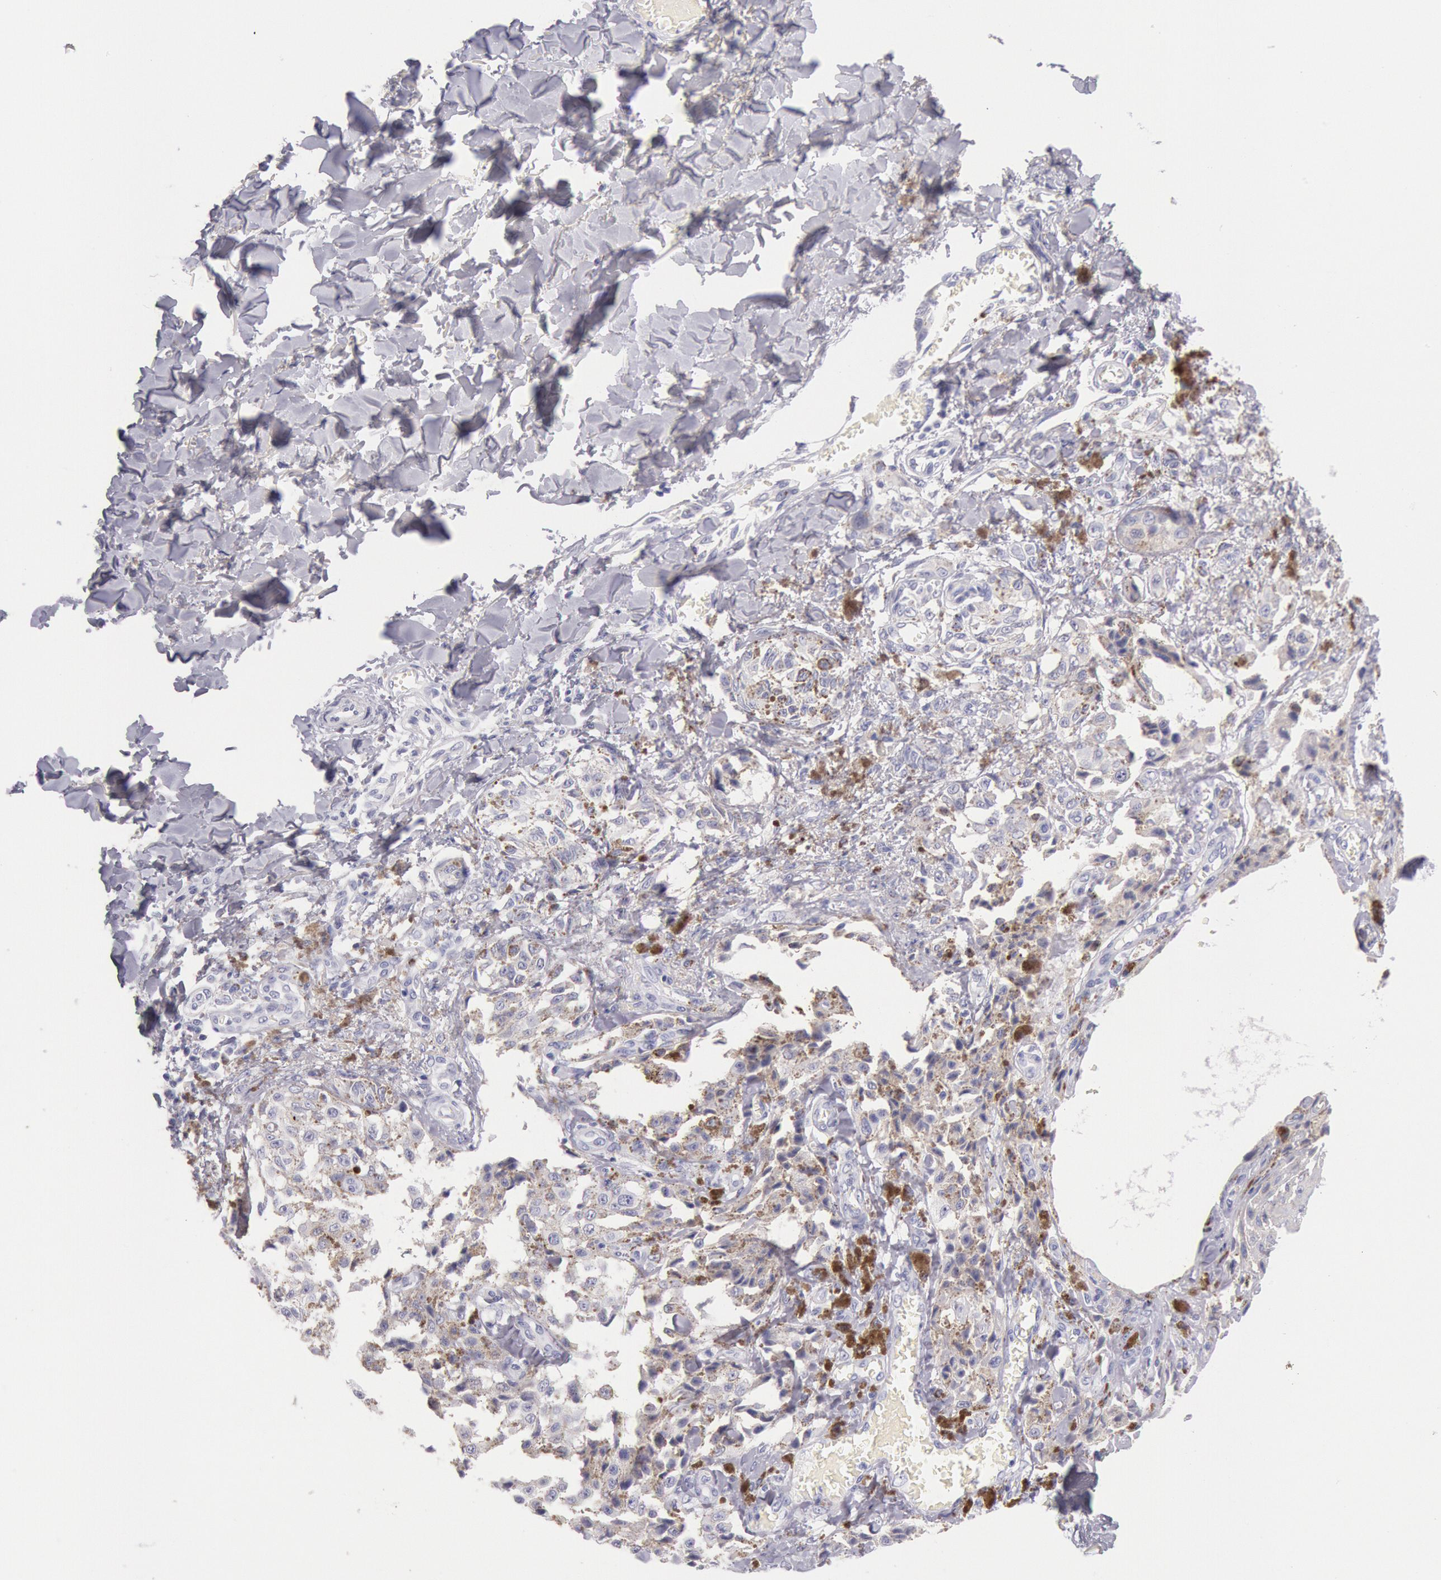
{"staining": {"intensity": "negative", "quantity": "none", "location": "none"}, "tissue": "melanoma", "cell_type": "Tumor cells", "image_type": "cancer", "snomed": [{"axis": "morphology", "description": "Malignant melanoma, NOS"}, {"axis": "topography", "description": "Skin"}], "caption": "Immunohistochemical staining of human malignant melanoma exhibits no significant expression in tumor cells. (DAB (3,3'-diaminobenzidine) immunohistochemistry (IHC) visualized using brightfield microscopy, high magnification).", "gene": "EGFR", "patient": {"sex": "female", "age": 82}}